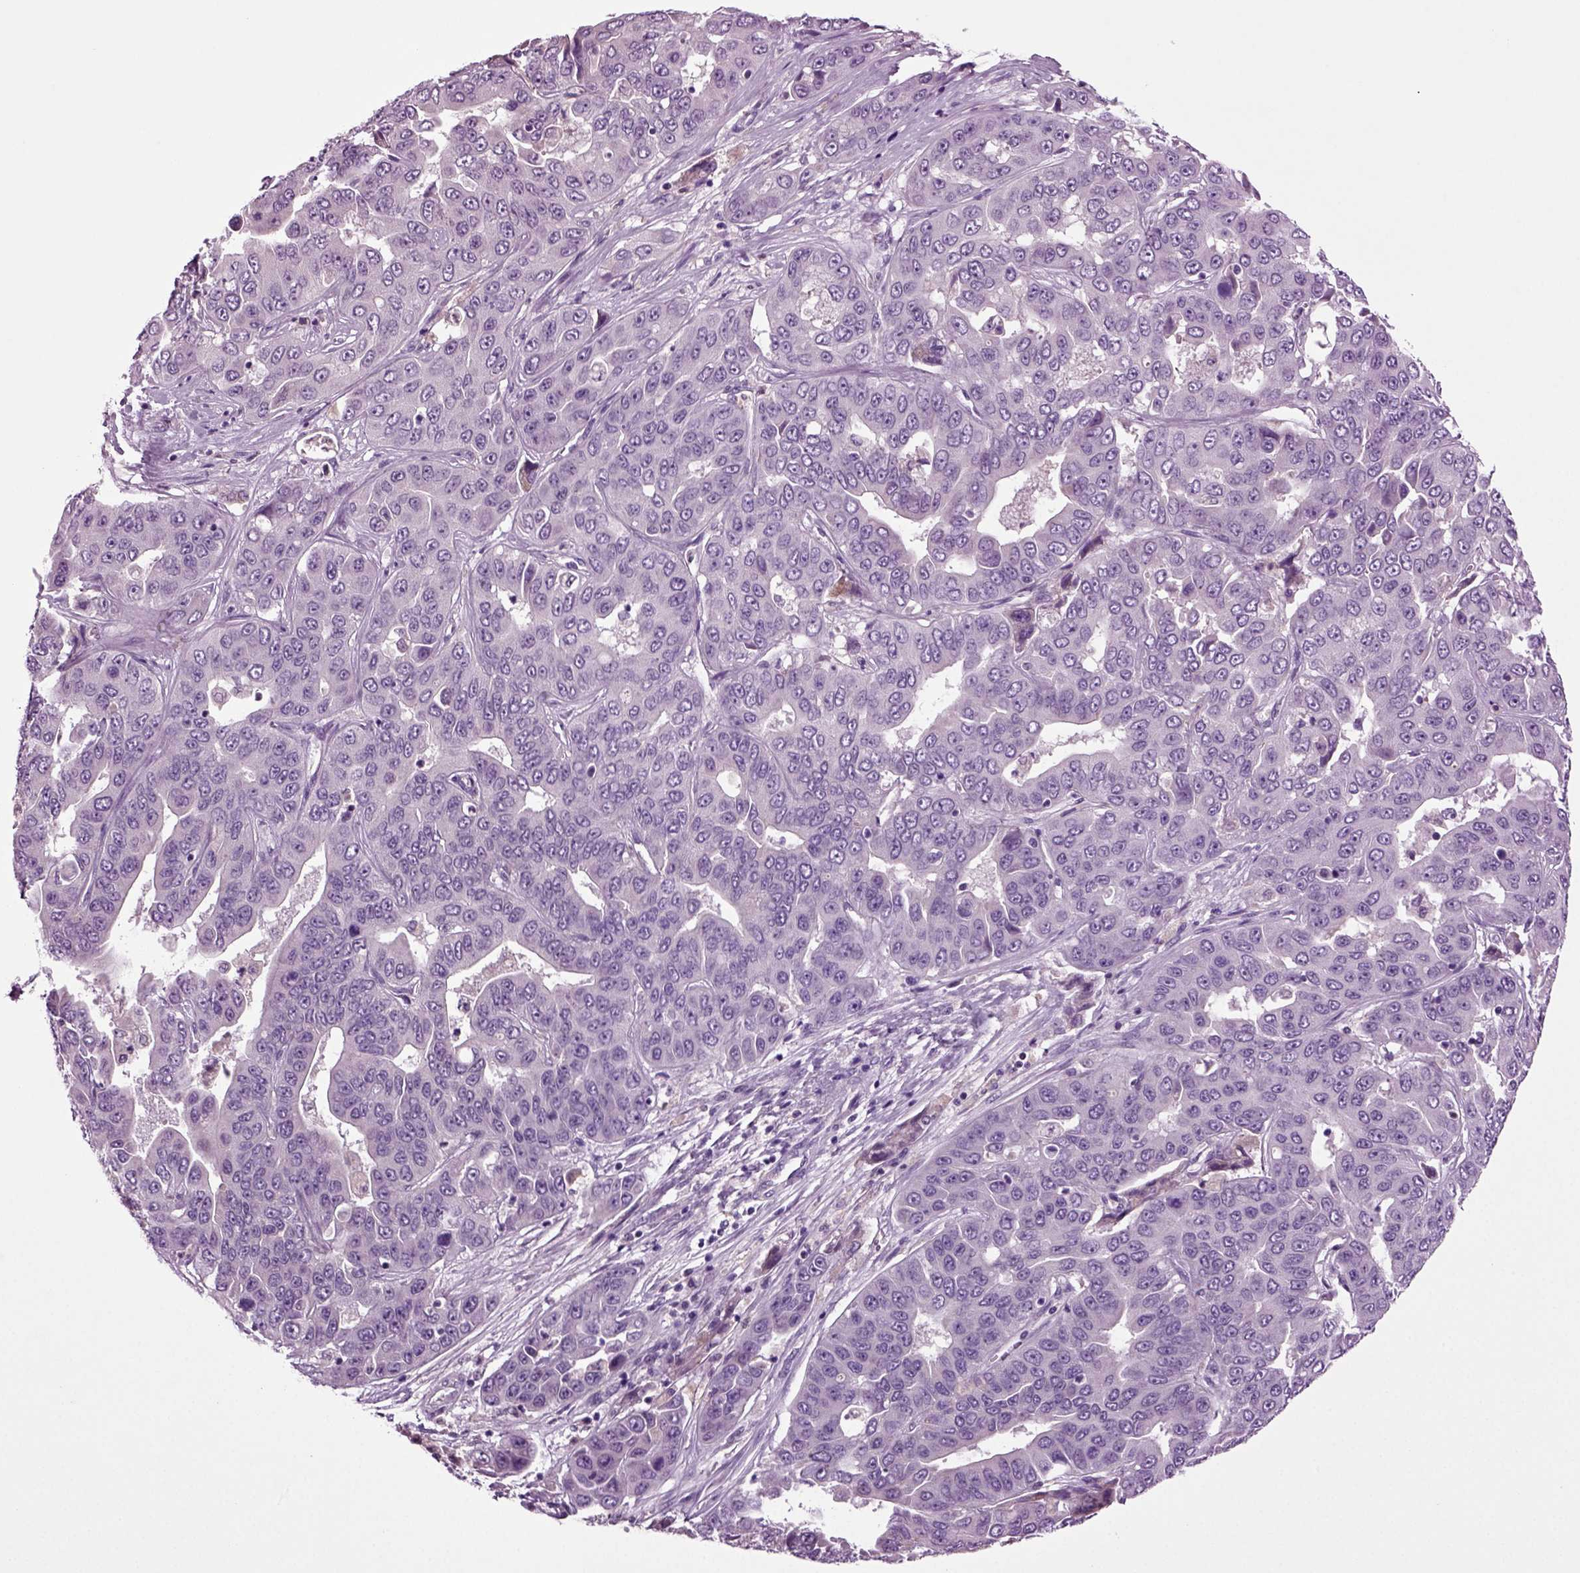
{"staining": {"intensity": "negative", "quantity": "none", "location": "none"}, "tissue": "liver cancer", "cell_type": "Tumor cells", "image_type": "cancer", "snomed": [{"axis": "morphology", "description": "Cholangiocarcinoma"}, {"axis": "topography", "description": "Liver"}], "caption": "A high-resolution photomicrograph shows immunohistochemistry (IHC) staining of liver cancer, which shows no significant staining in tumor cells.", "gene": "FGF11", "patient": {"sex": "female", "age": 52}}